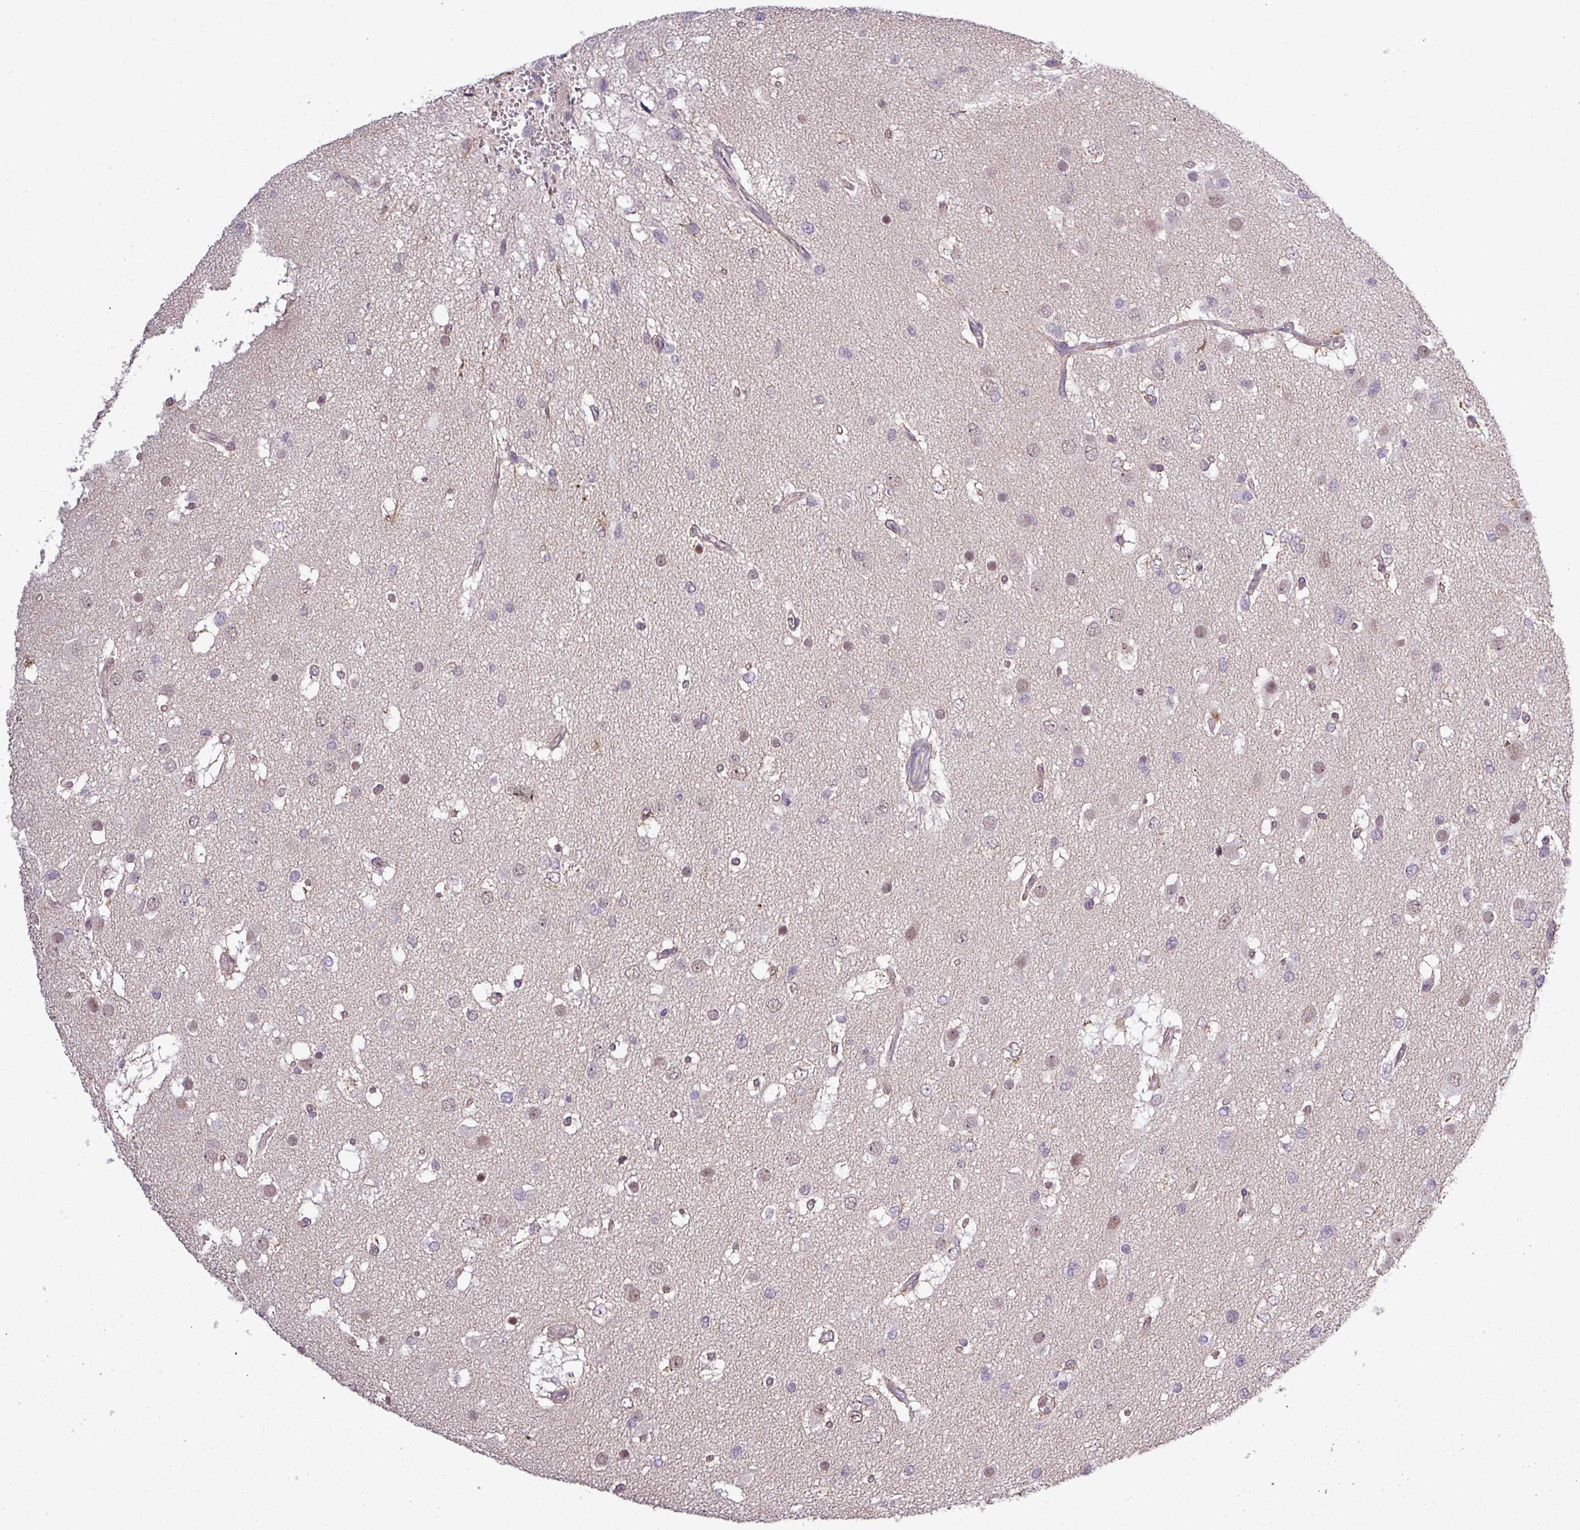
{"staining": {"intensity": "negative", "quantity": "none", "location": "none"}, "tissue": "glioma", "cell_type": "Tumor cells", "image_type": "cancer", "snomed": [{"axis": "morphology", "description": "Glioma, malignant, High grade"}, {"axis": "topography", "description": "Brain"}], "caption": "High-grade glioma (malignant) was stained to show a protein in brown. There is no significant expression in tumor cells.", "gene": "GPT2", "patient": {"sex": "male", "age": 53}}